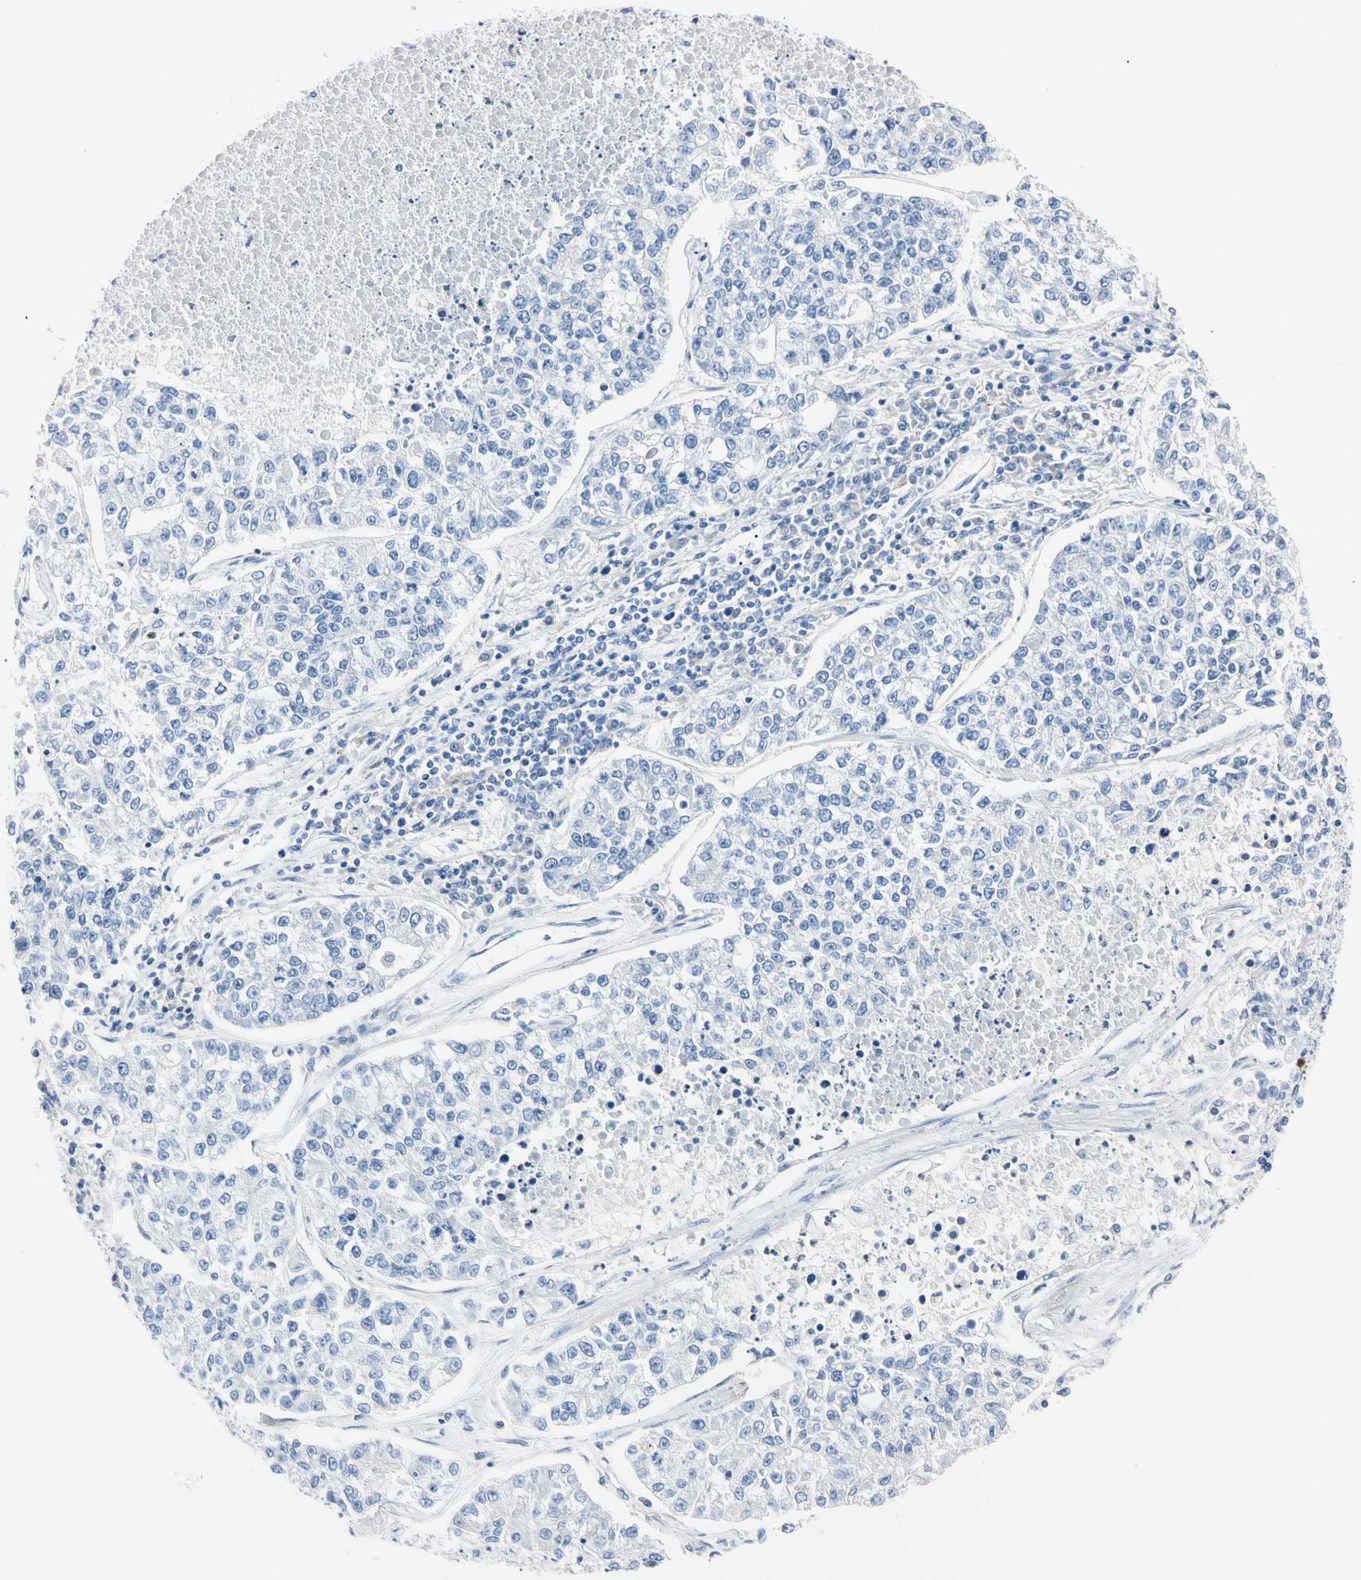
{"staining": {"intensity": "negative", "quantity": "none", "location": "none"}, "tissue": "lung cancer", "cell_type": "Tumor cells", "image_type": "cancer", "snomed": [{"axis": "morphology", "description": "Adenocarcinoma, NOS"}, {"axis": "topography", "description": "Lung"}], "caption": "Immunohistochemistry (IHC) image of lung adenocarcinoma stained for a protein (brown), which reveals no expression in tumor cells. The staining was performed using DAB to visualize the protein expression in brown, while the nuclei were stained in blue with hematoxylin (Magnification: 20x).", "gene": "NCF4", "patient": {"sex": "male", "age": 49}}